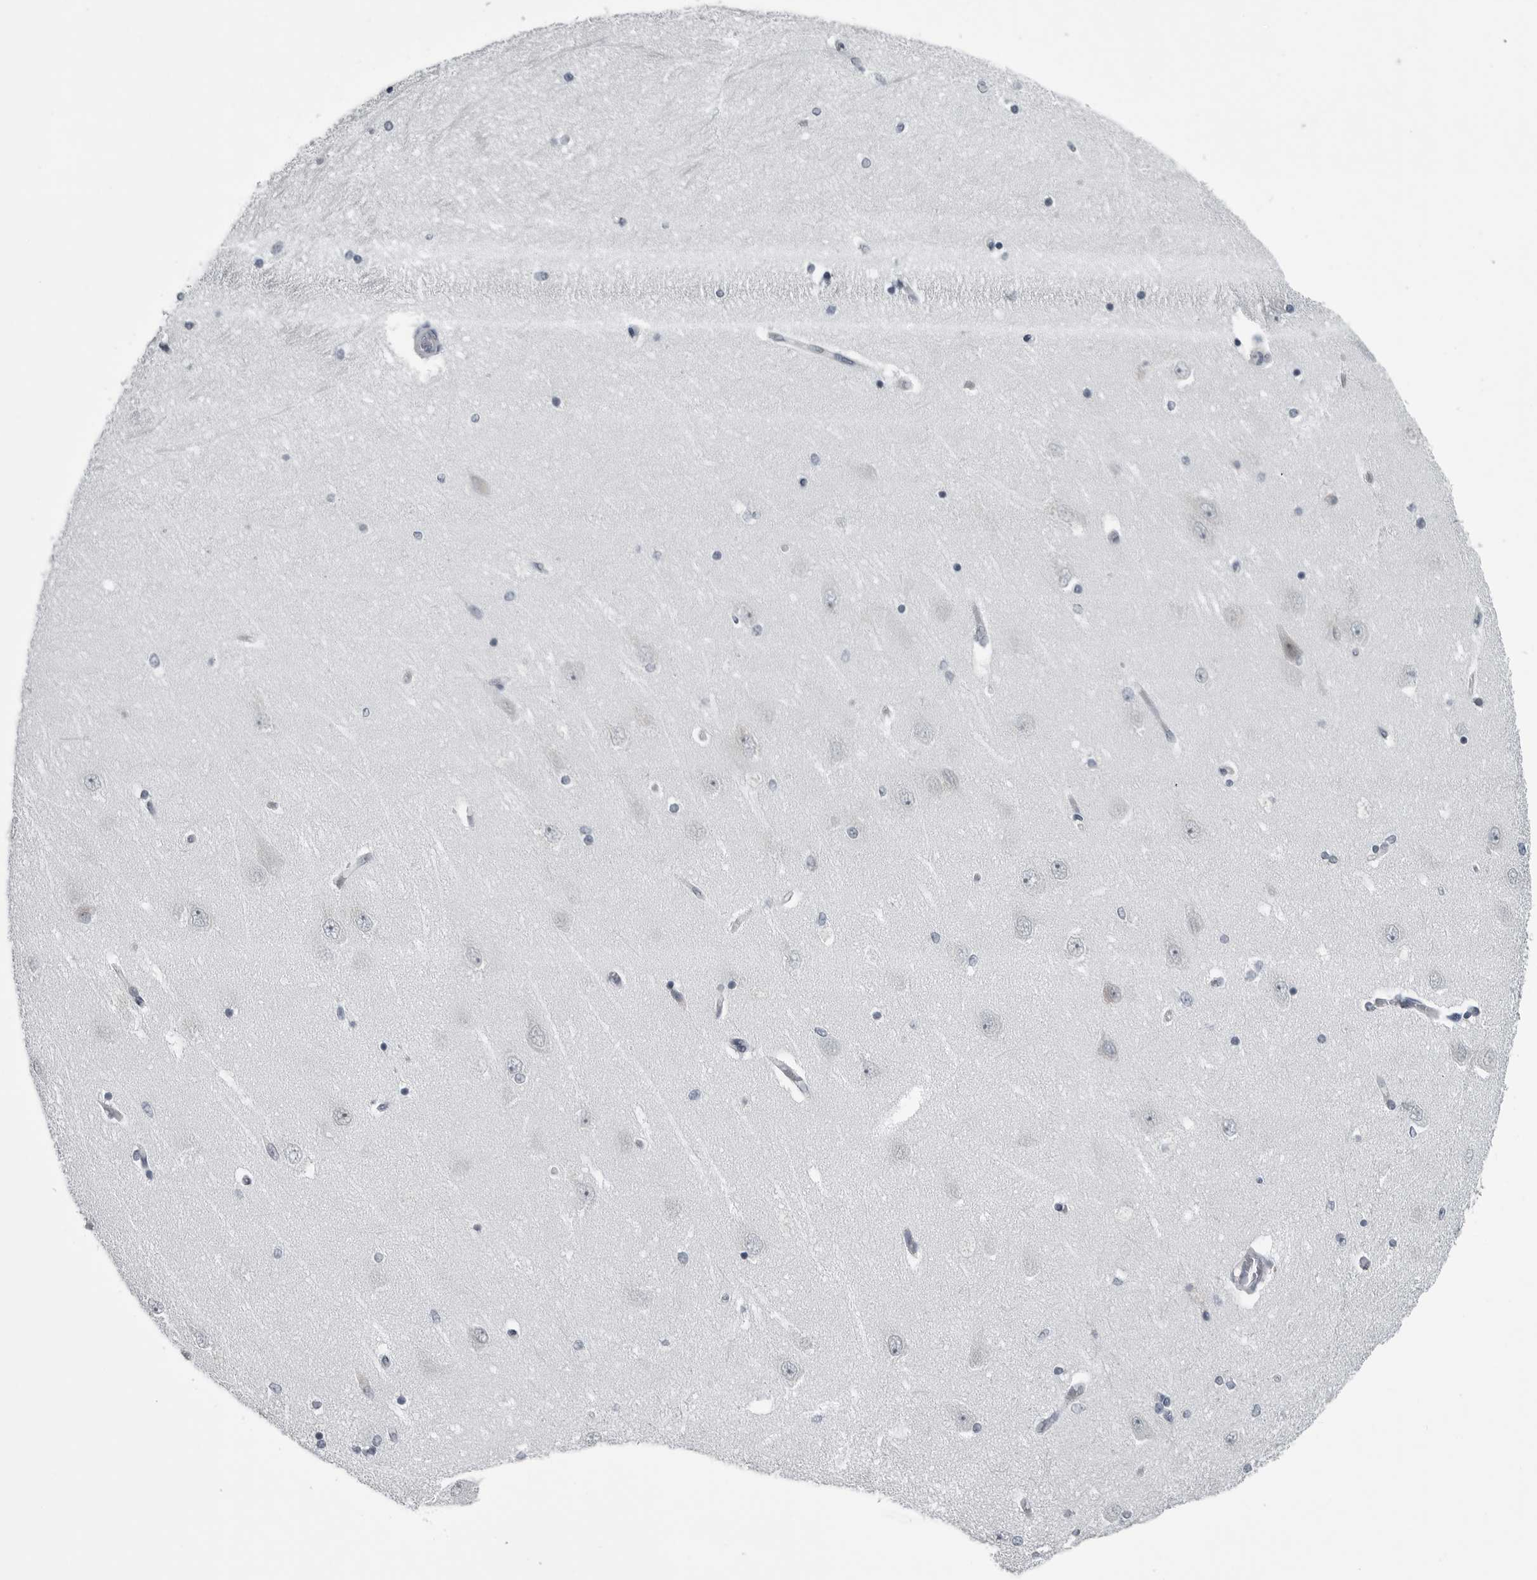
{"staining": {"intensity": "negative", "quantity": "none", "location": "none"}, "tissue": "hippocampus", "cell_type": "Glial cells", "image_type": "normal", "snomed": [{"axis": "morphology", "description": "Normal tissue, NOS"}, {"axis": "topography", "description": "Hippocampus"}], "caption": "Histopathology image shows no significant protein positivity in glial cells of unremarkable hippocampus.", "gene": "MYOC", "patient": {"sex": "female", "age": 54}}